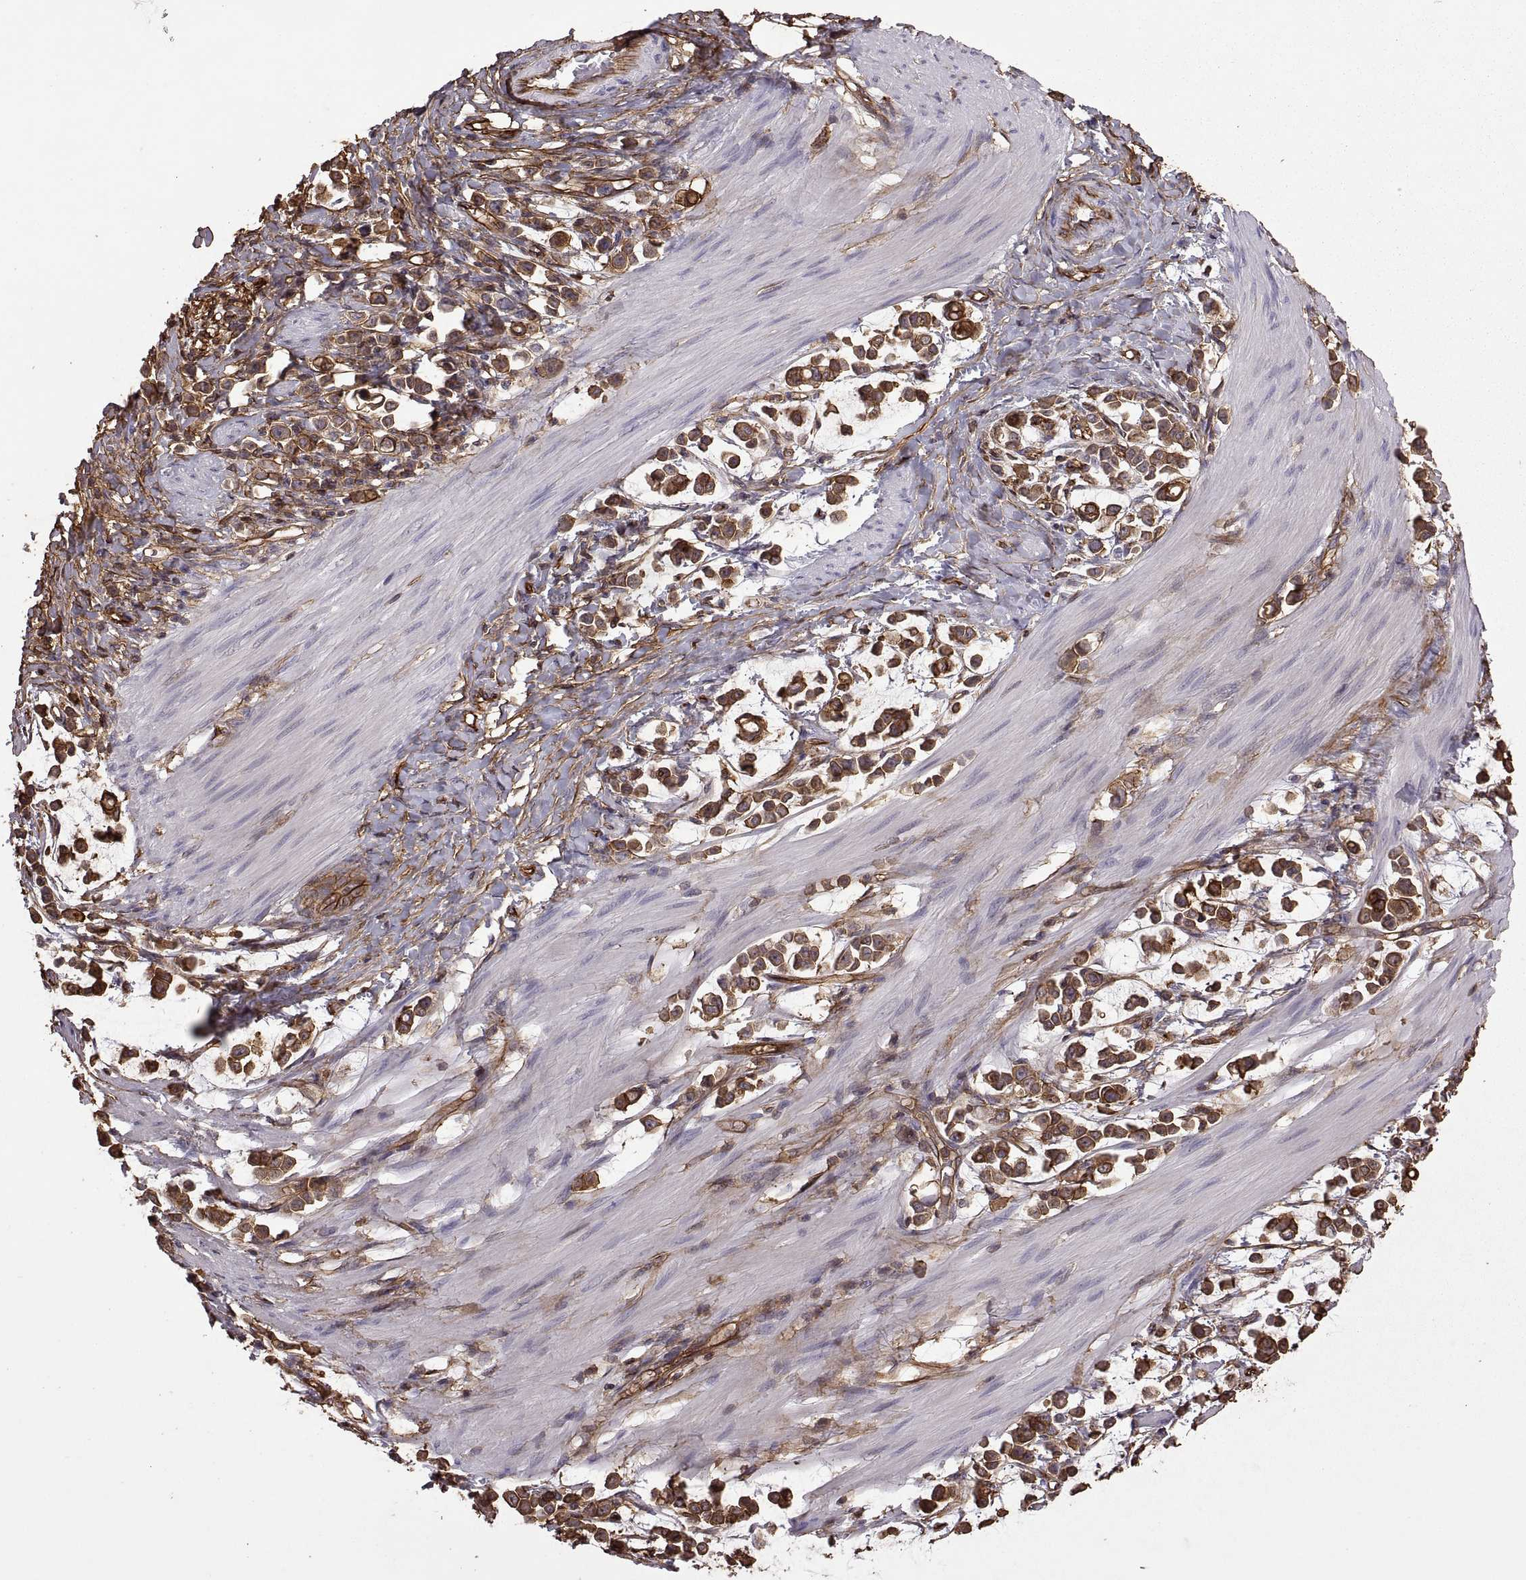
{"staining": {"intensity": "moderate", "quantity": ">75%", "location": "cytoplasmic/membranous"}, "tissue": "stomach cancer", "cell_type": "Tumor cells", "image_type": "cancer", "snomed": [{"axis": "morphology", "description": "Adenocarcinoma, NOS"}, {"axis": "topography", "description": "Stomach"}], "caption": "Human stomach adenocarcinoma stained with a protein marker reveals moderate staining in tumor cells.", "gene": "S100A10", "patient": {"sex": "male", "age": 82}}